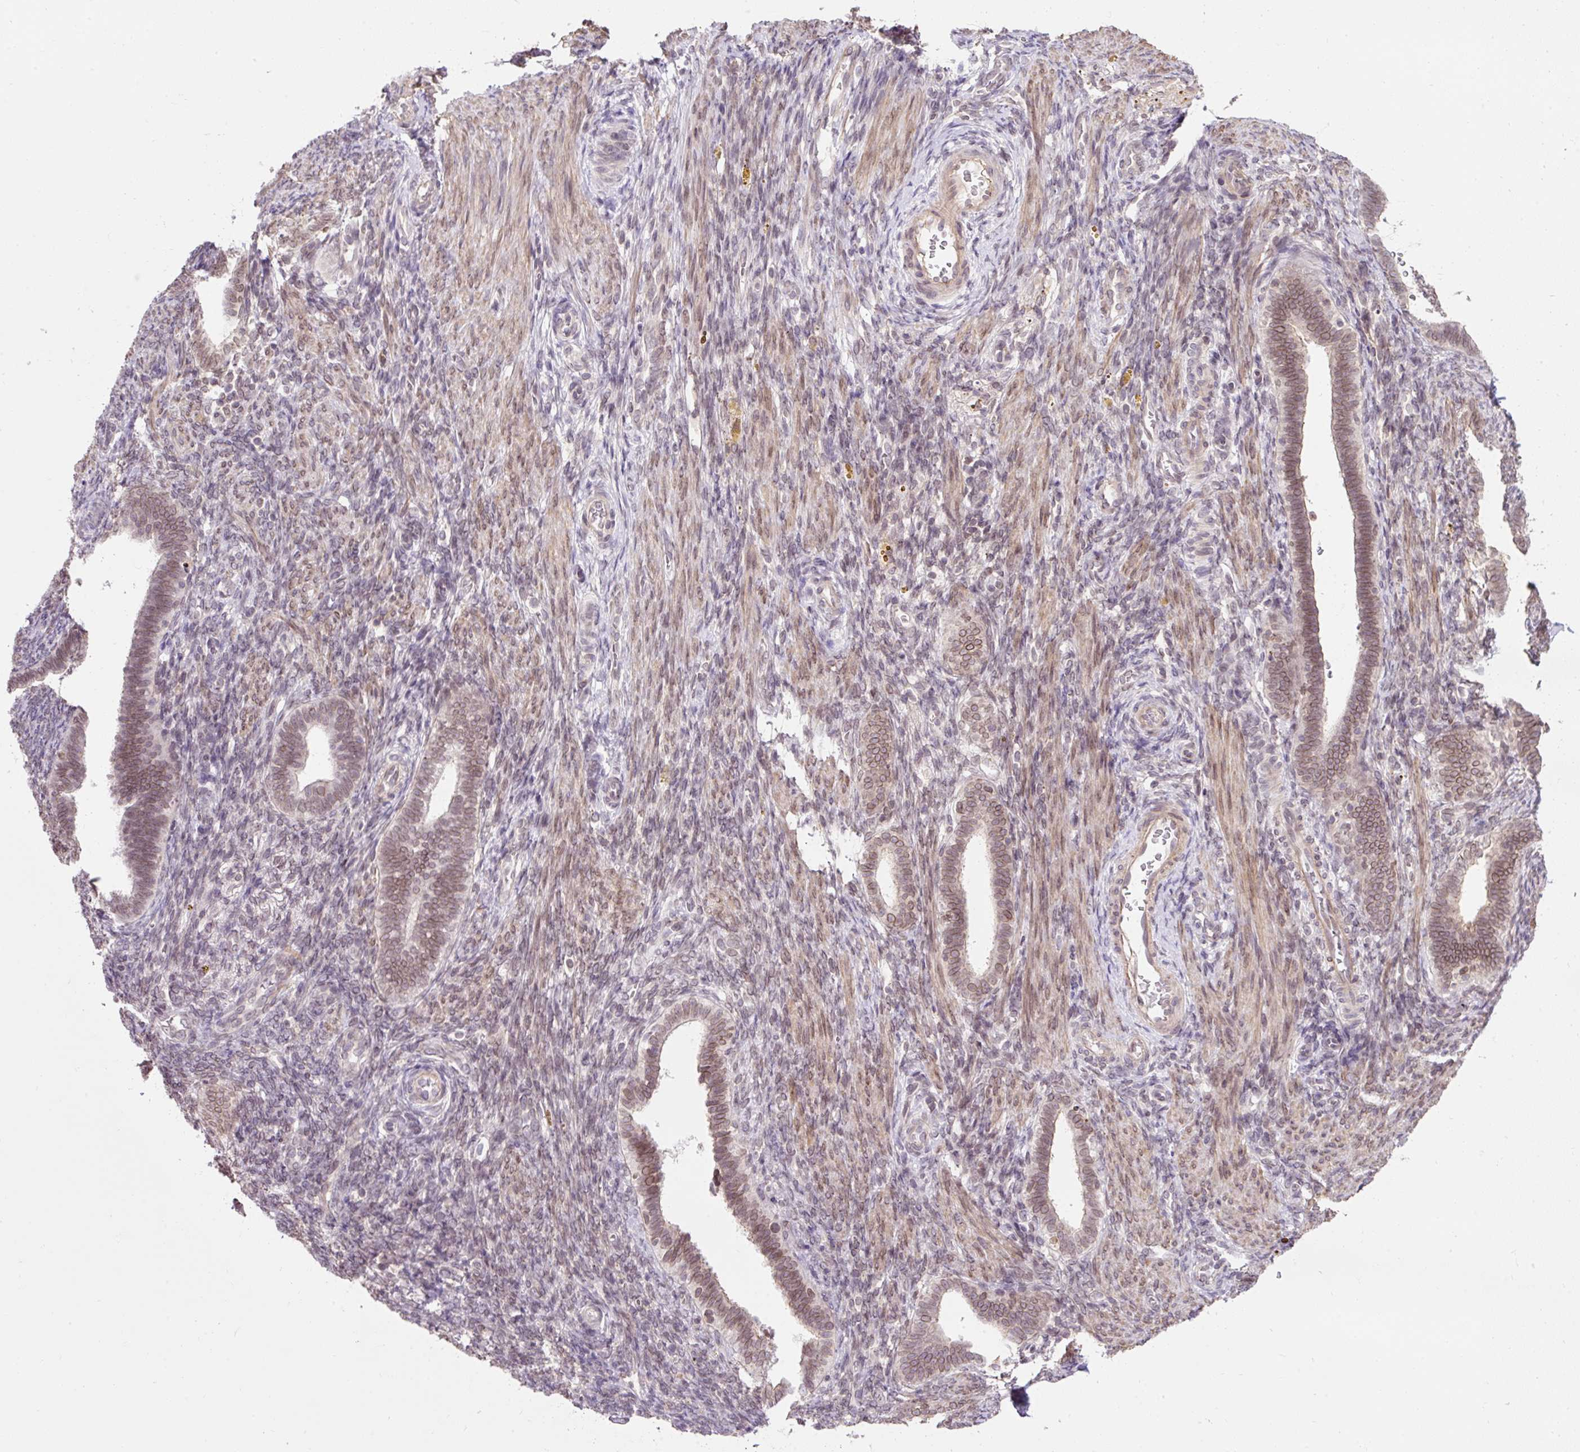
{"staining": {"intensity": "weak", "quantity": "<25%", "location": "nuclear"}, "tissue": "endometrium", "cell_type": "Cells in endometrial stroma", "image_type": "normal", "snomed": [{"axis": "morphology", "description": "Normal tissue, NOS"}, {"axis": "topography", "description": "Endometrium"}], "caption": "Cells in endometrial stroma show no significant positivity in unremarkable endometrium. Brightfield microscopy of immunohistochemistry (IHC) stained with DAB (brown) and hematoxylin (blue), captured at high magnification.", "gene": "ZNF610", "patient": {"sex": "female", "age": 34}}